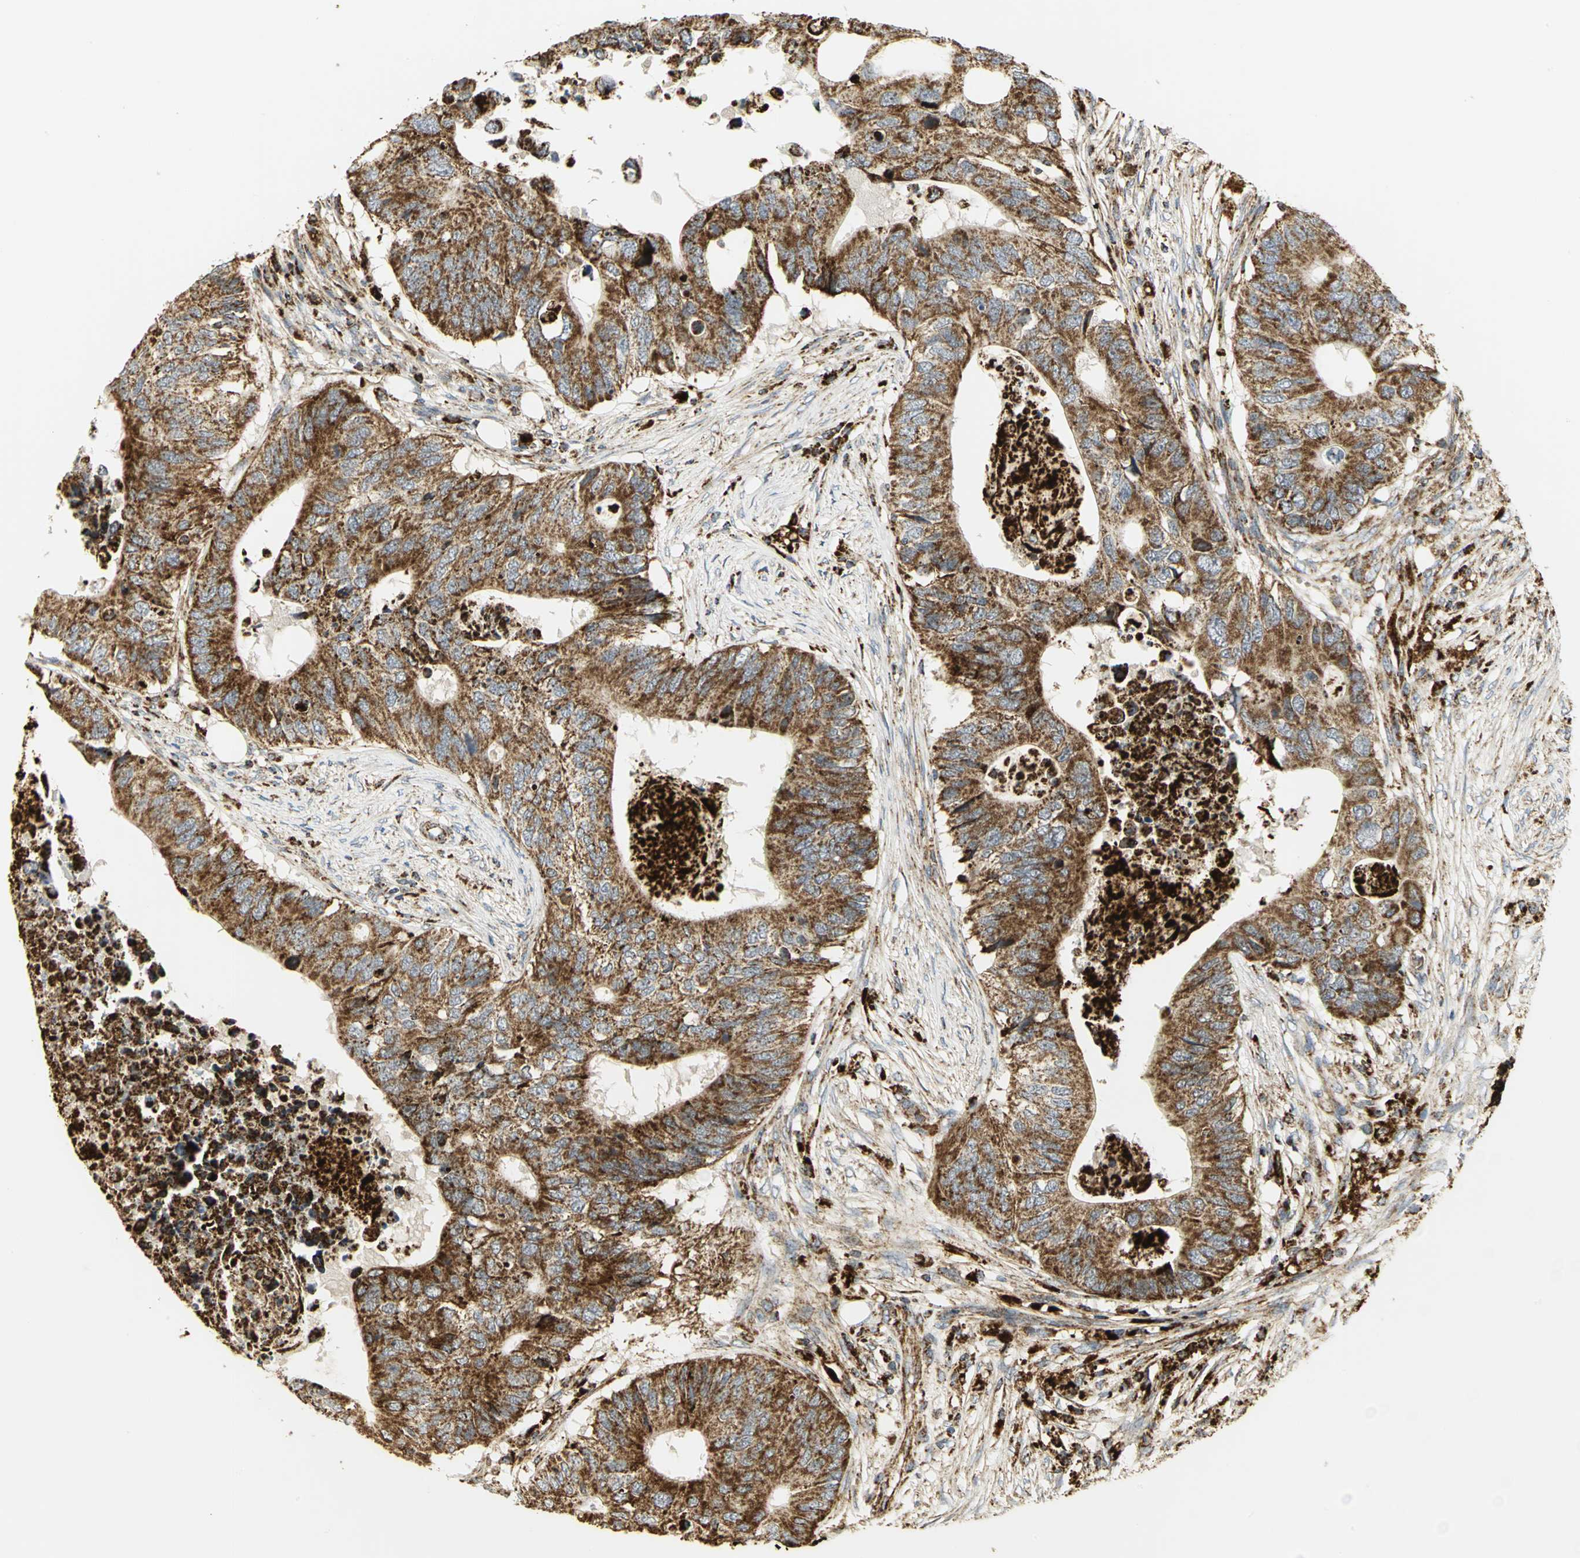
{"staining": {"intensity": "strong", "quantity": ">75%", "location": "cytoplasmic/membranous"}, "tissue": "colorectal cancer", "cell_type": "Tumor cells", "image_type": "cancer", "snomed": [{"axis": "morphology", "description": "Adenocarcinoma, NOS"}, {"axis": "topography", "description": "Colon"}], "caption": "Strong cytoplasmic/membranous protein positivity is appreciated in approximately >75% of tumor cells in colorectal adenocarcinoma.", "gene": "VDAC1", "patient": {"sex": "male", "age": 71}}